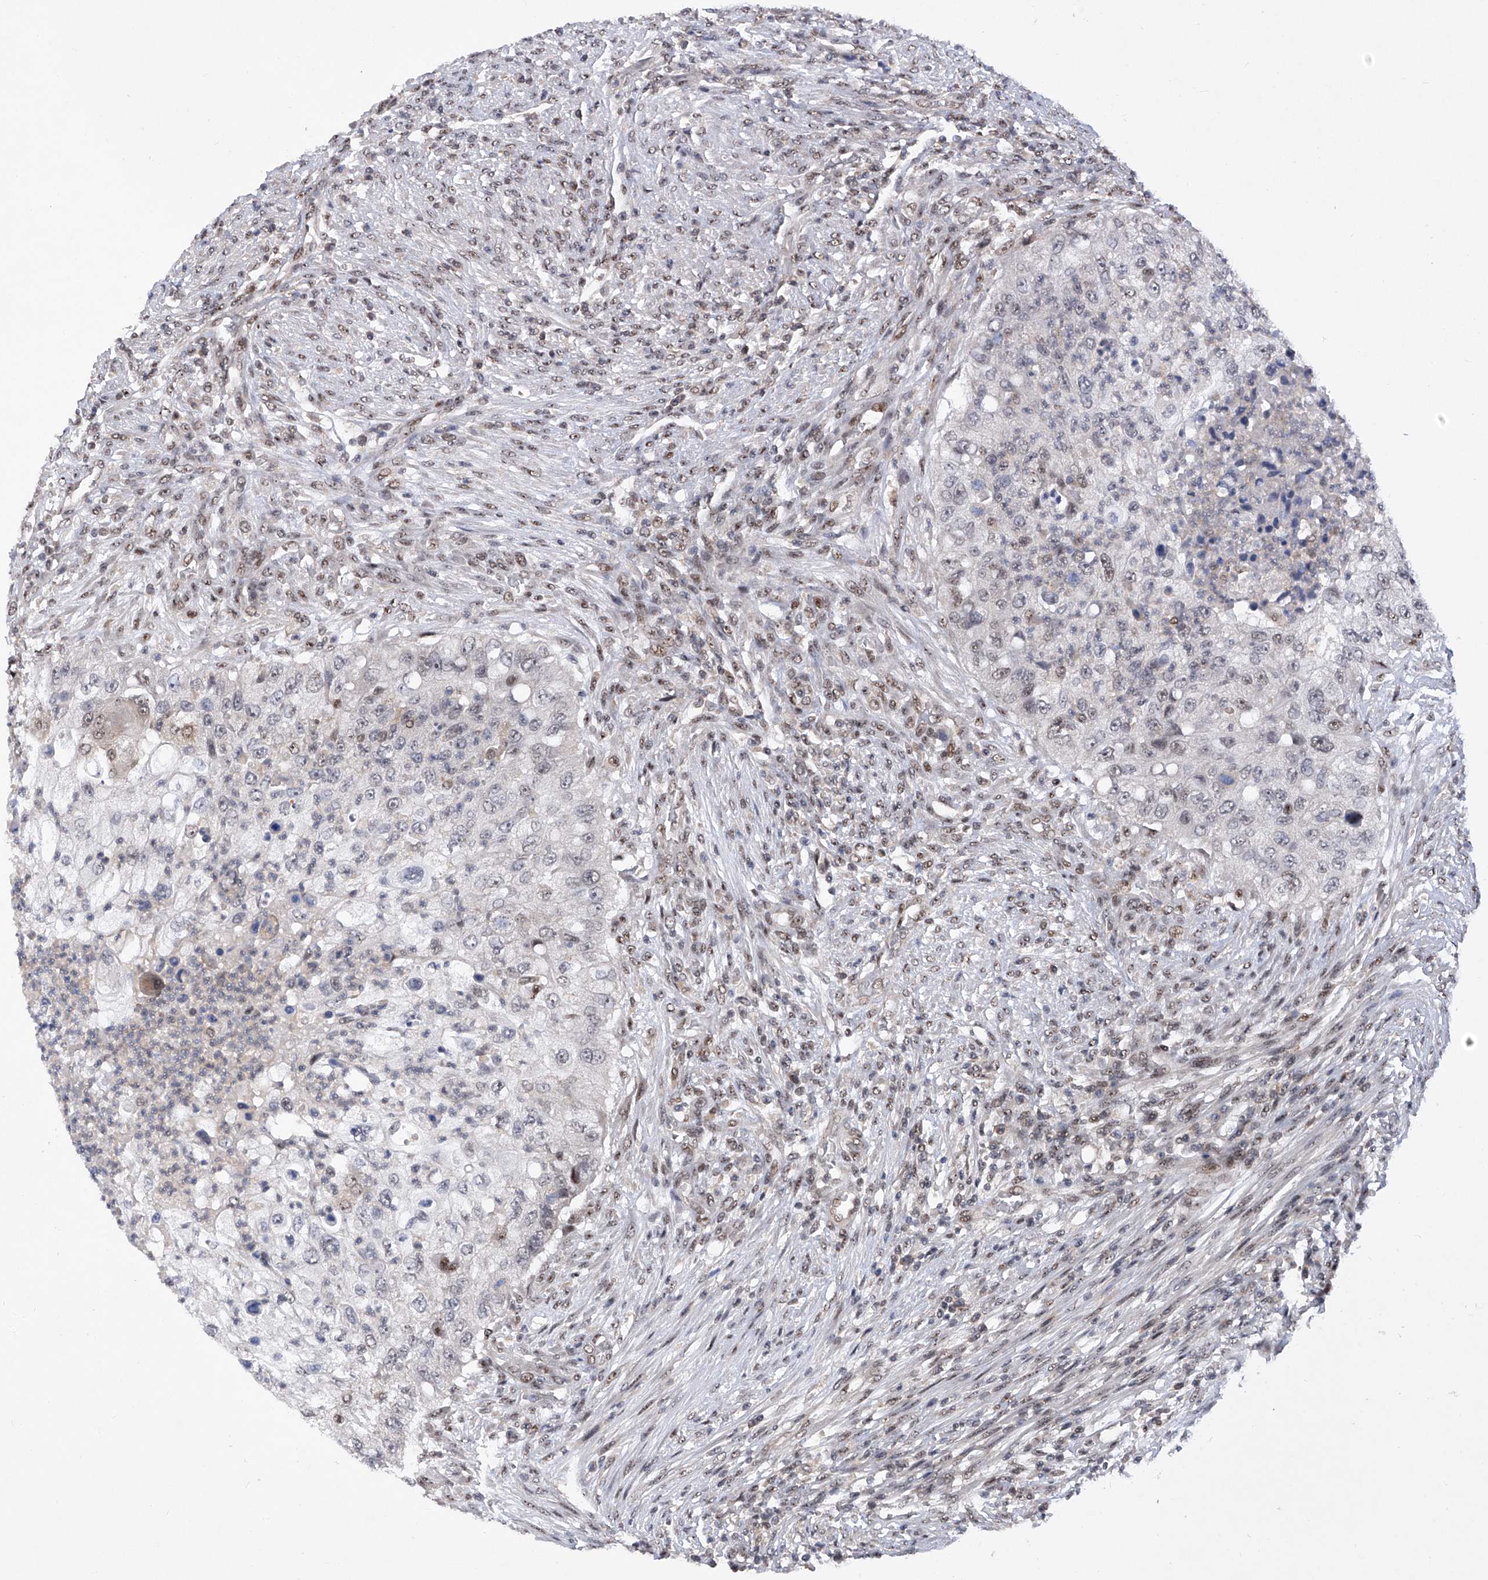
{"staining": {"intensity": "weak", "quantity": "<25%", "location": "nuclear"}, "tissue": "urothelial cancer", "cell_type": "Tumor cells", "image_type": "cancer", "snomed": [{"axis": "morphology", "description": "Urothelial carcinoma, High grade"}, {"axis": "topography", "description": "Urinary bladder"}], "caption": "A histopathology image of urothelial carcinoma (high-grade) stained for a protein demonstrates no brown staining in tumor cells.", "gene": "RAD54L", "patient": {"sex": "female", "age": 60}}